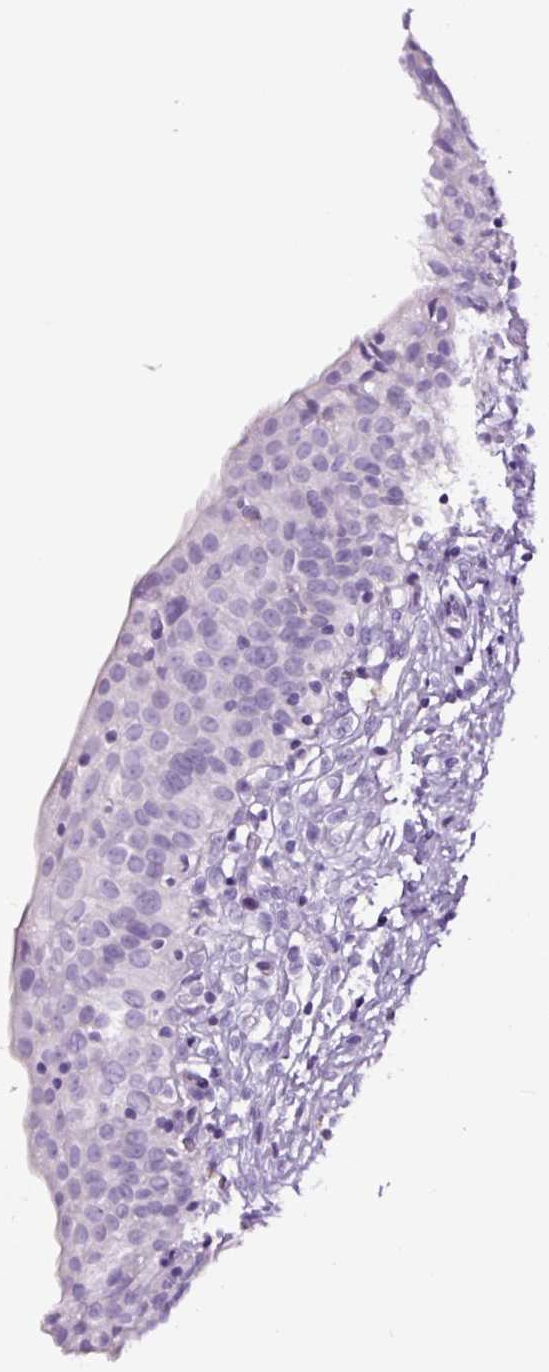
{"staining": {"intensity": "negative", "quantity": "none", "location": "none"}, "tissue": "urinary bladder", "cell_type": "Urothelial cells", "image_type": "normal", "snomed": [{"axis": "morphology", "description": "Normal tissue, NOS"}, {"axis": "topography", "description": "Urinary bladder"}], "caption": "Micrograph shows no protein expression in urothelial cells of normal urinary bladder.", "gene": "FBXL7", "patient": {"sex": "male", "age": 55}}